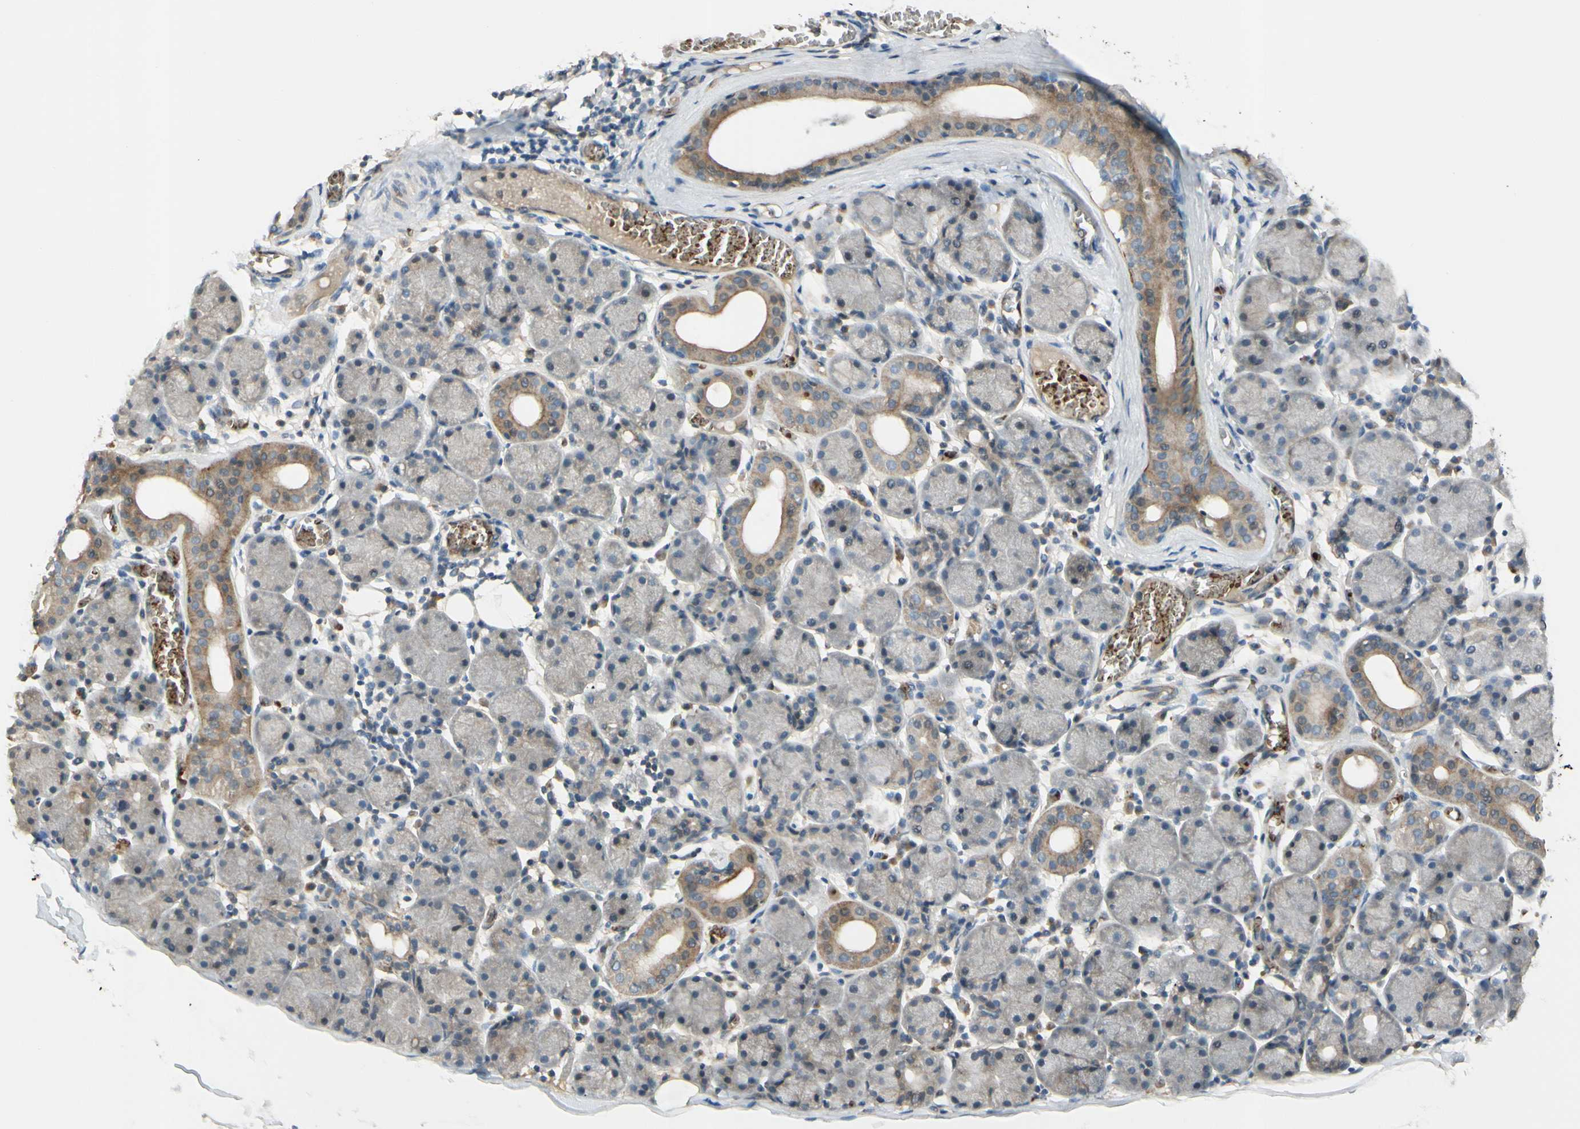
{"staining": {"intensity": "moderate", "quantity": "<25%", "location": "cytoplasmic/membranous"}, "tissue": "salivary gland", "cell_type": "Glandular cells", "image_type": "normal", "snomed": [{"axis": "morphology", "description": "Normal tissue, NOS"}, {"axis": "topography", "description": "Salivary gland"}], "caption": "Immunohistochemical staining of benign salivary gland exhibits low levels of moderate cytoplasmic/membranous positivity in about <25% of glandular cells. (brown staining indicates protein expression, while blue staining denotes nuclei).", "gene": "PPP3CB", "patient": {"sex": "female", "age": 24}}